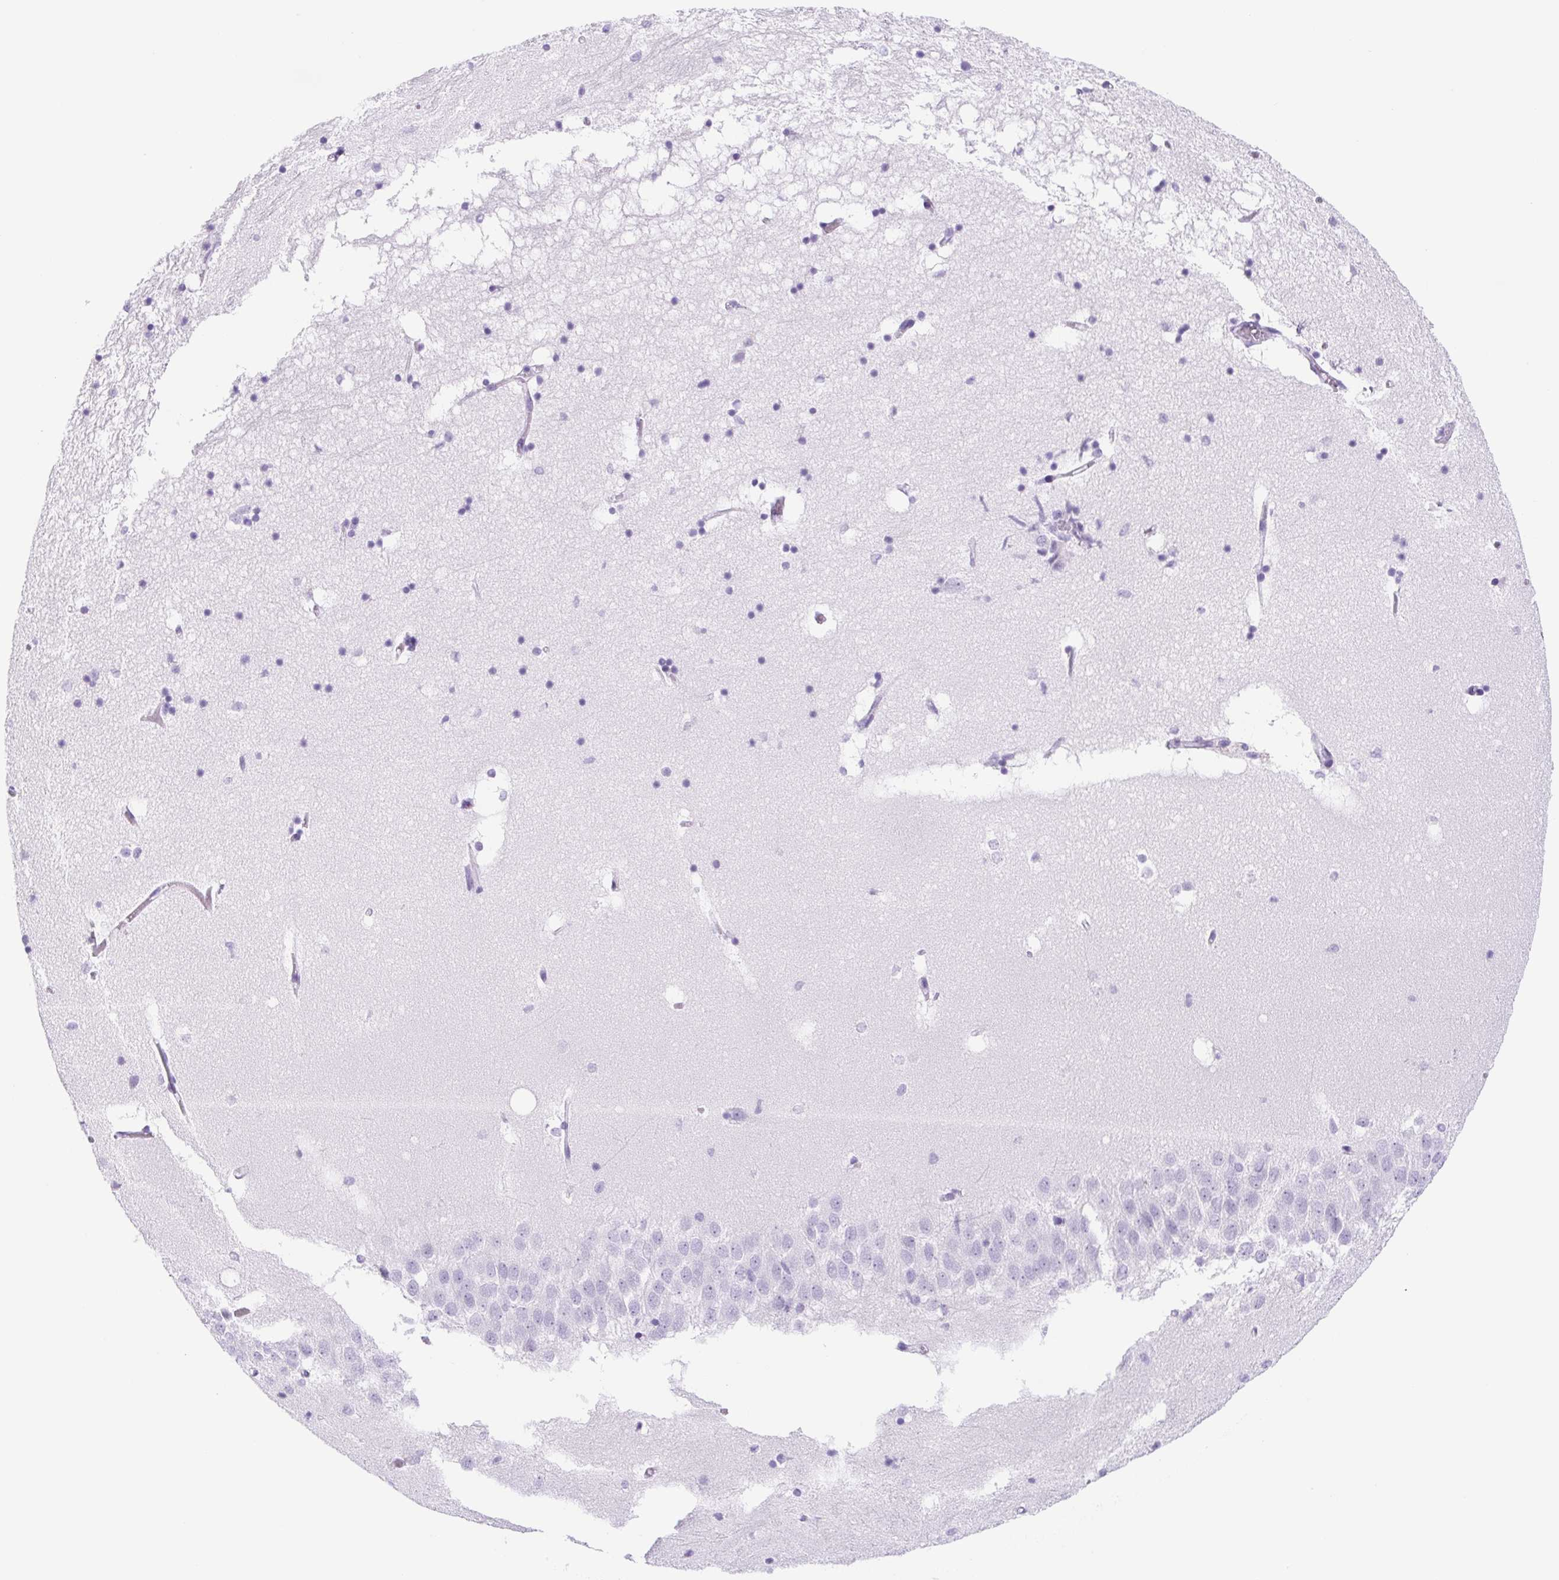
{"staining": {"intensity": "negative", "quantity": "none", "location": "none"}, "tissue": "hippocampus", "cell_type": "Glial cells", "image_type": "normal", "snomed": [{"axis": "morphology", "description": "Normal tissue, NOS"}, {"axis": "topography", "description": "Hippocampus"}], "caption": "Immunohistochemistry (IHC) of unremarkable hippocampus shows no positivity in glial cells. Nuclei are stained in blue.", "gene": "CYP21A2", "patient": {"sex": "male", "age": 58}}